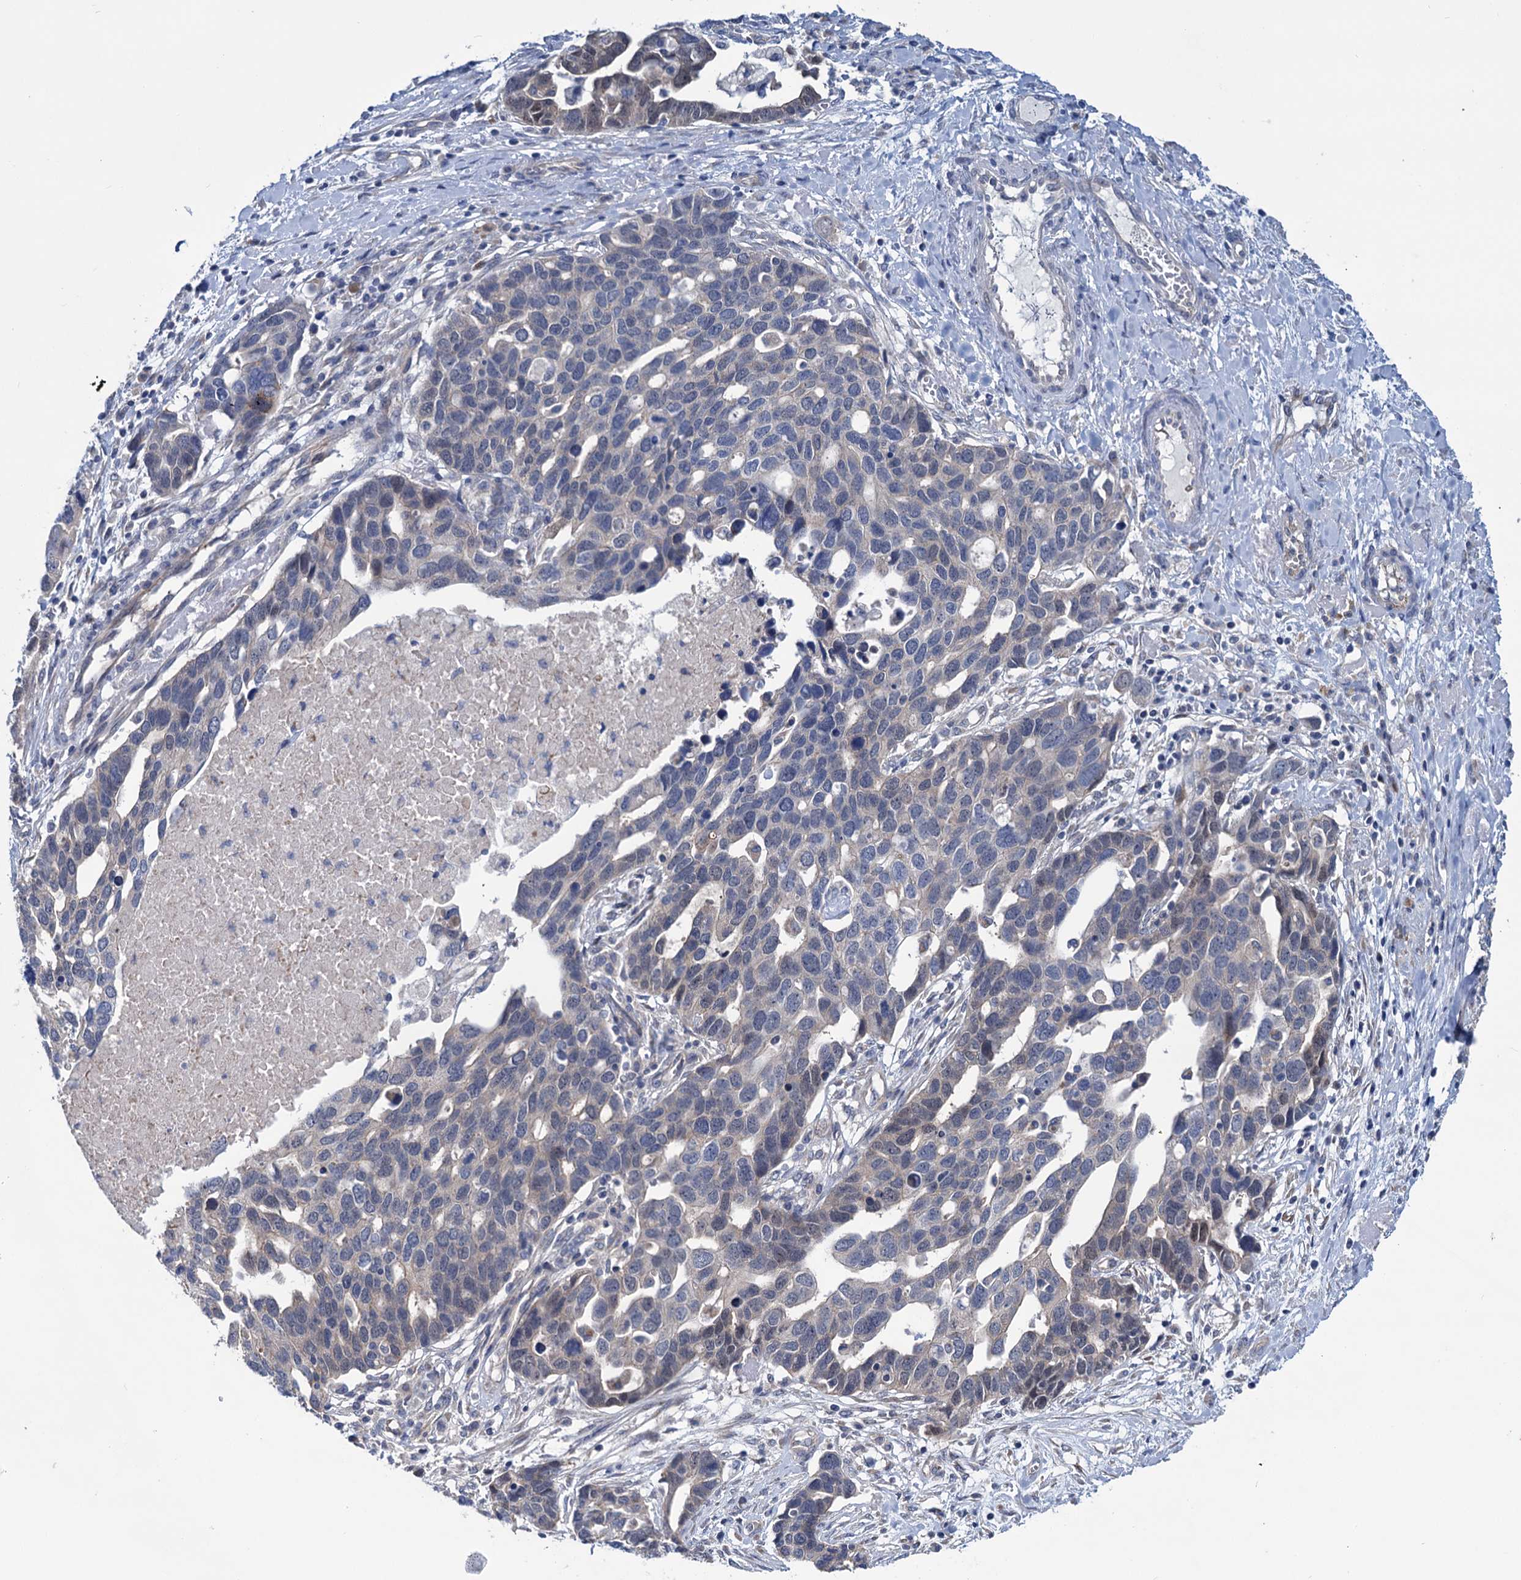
{"staining": {"intensity": "weak", "quantity": "25%-75%", "location": "cytoplasmic/membranous"}, "tissue": "ovarian cancer", "cell_type": "Tumor cells", "image_type": "cancer", "snomed": [{"axis": "morphology", "description": "Cystadenocarcinoma, serous, NOS"}, {"axis": "topography", "description": "Ovary"}], "caption": "Protein expression analysis of ovarian serous cystadenocarcinoma demonstrates weak cytoplasmic/membranous positivity in about 25%-75% of tumor cells.", "gene": "EYA4", "patient": {"sex": "female", "age": 54}}